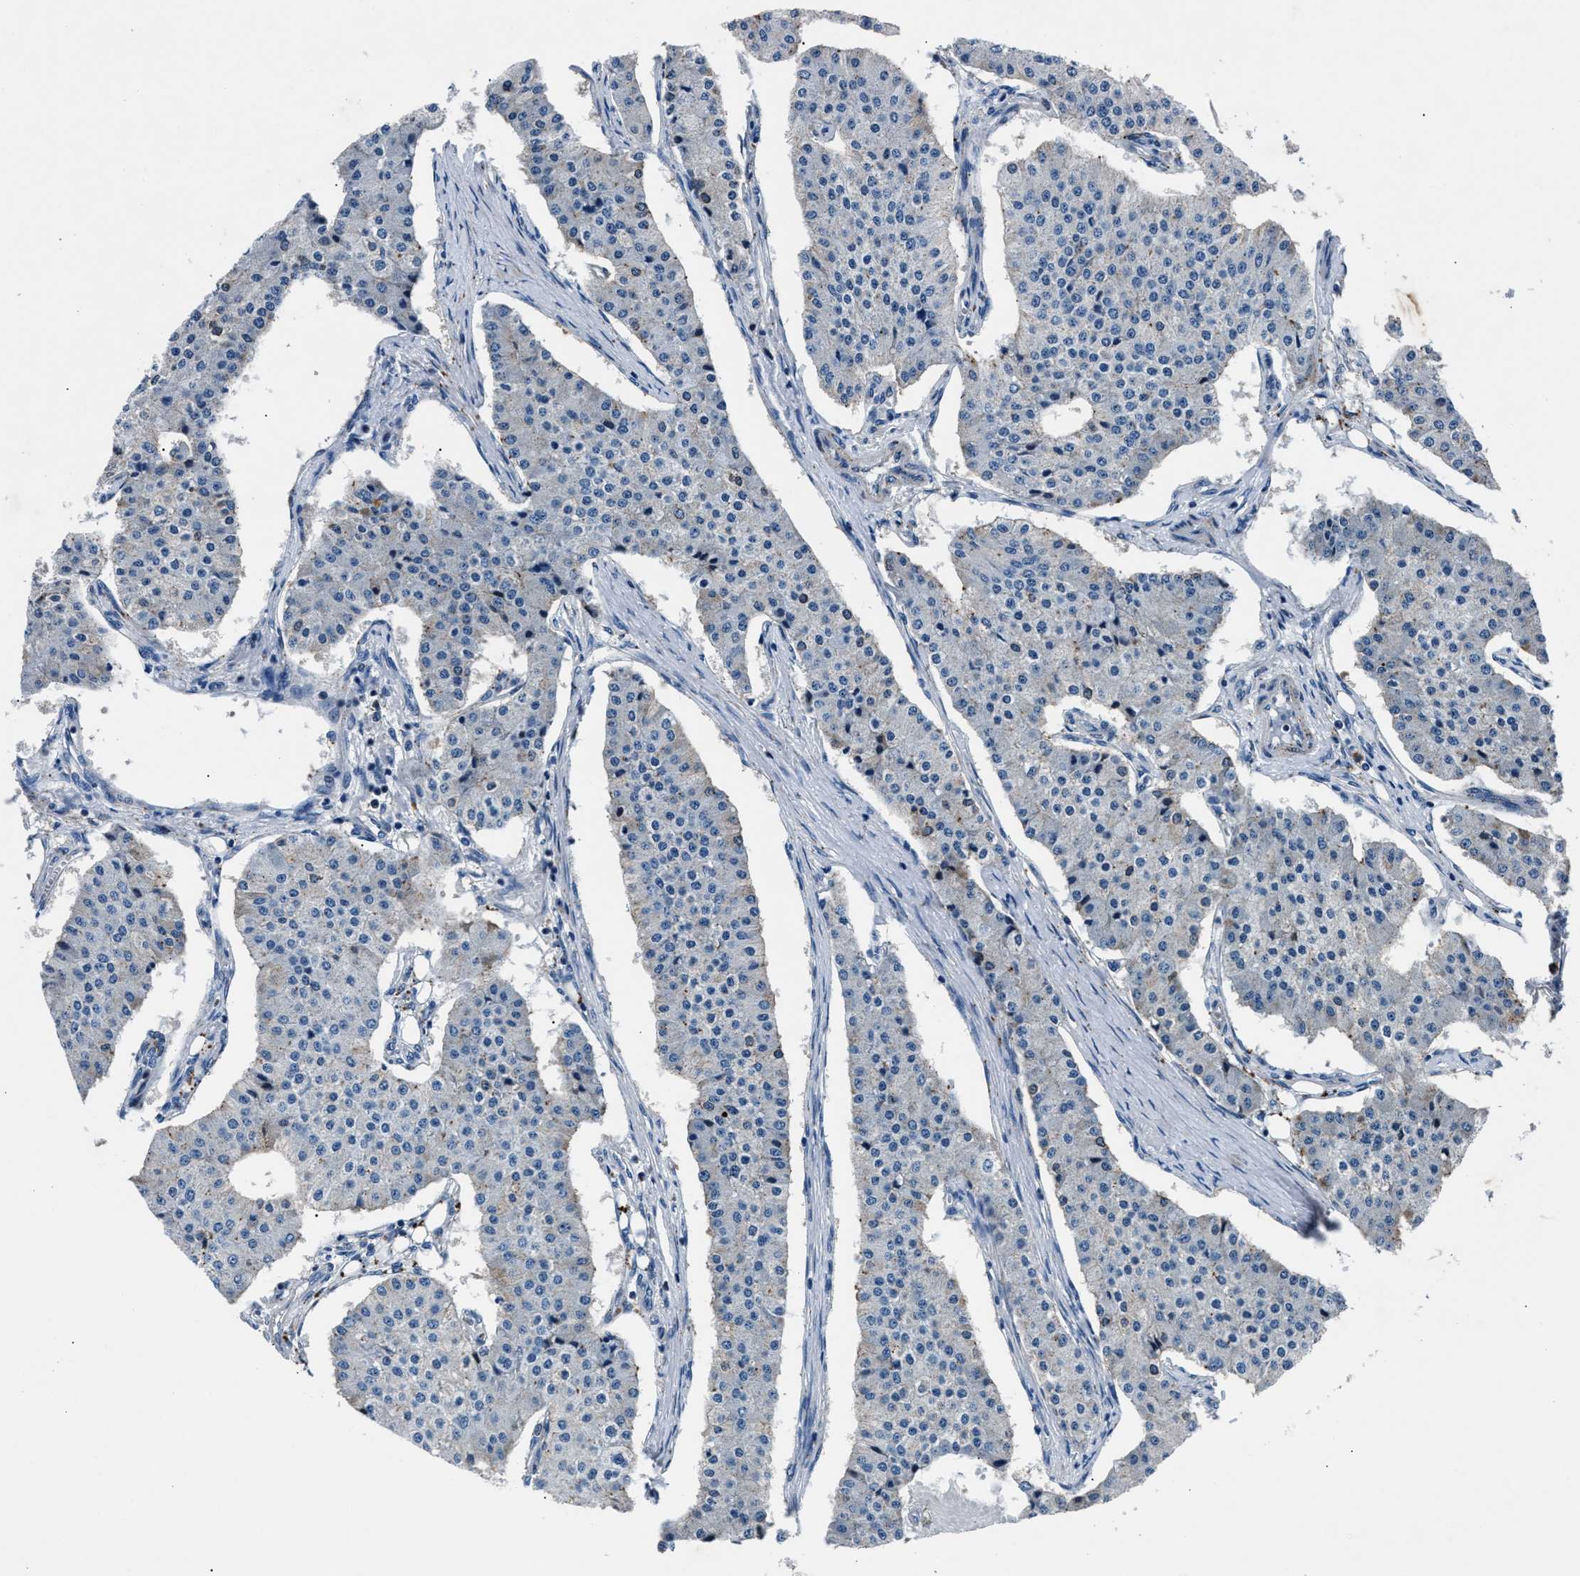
{"staining": {"intensity": "negative", "quantity": "none", "location": "none"}, "tissue": "carcinoid", "cell_type": "Tumor cells", "image_type": "cancer", "snomed": [{"axis": "morphology", "description": "Carcinoid, malignant, NOS"}, {"axis": "topography", "description": "Colon"}], "caption": "Tumor cells show no significant protein staining in carcinoid (malignant).", "gene": "MFSD11", "patient": {"sex": "female", "age": 52}}